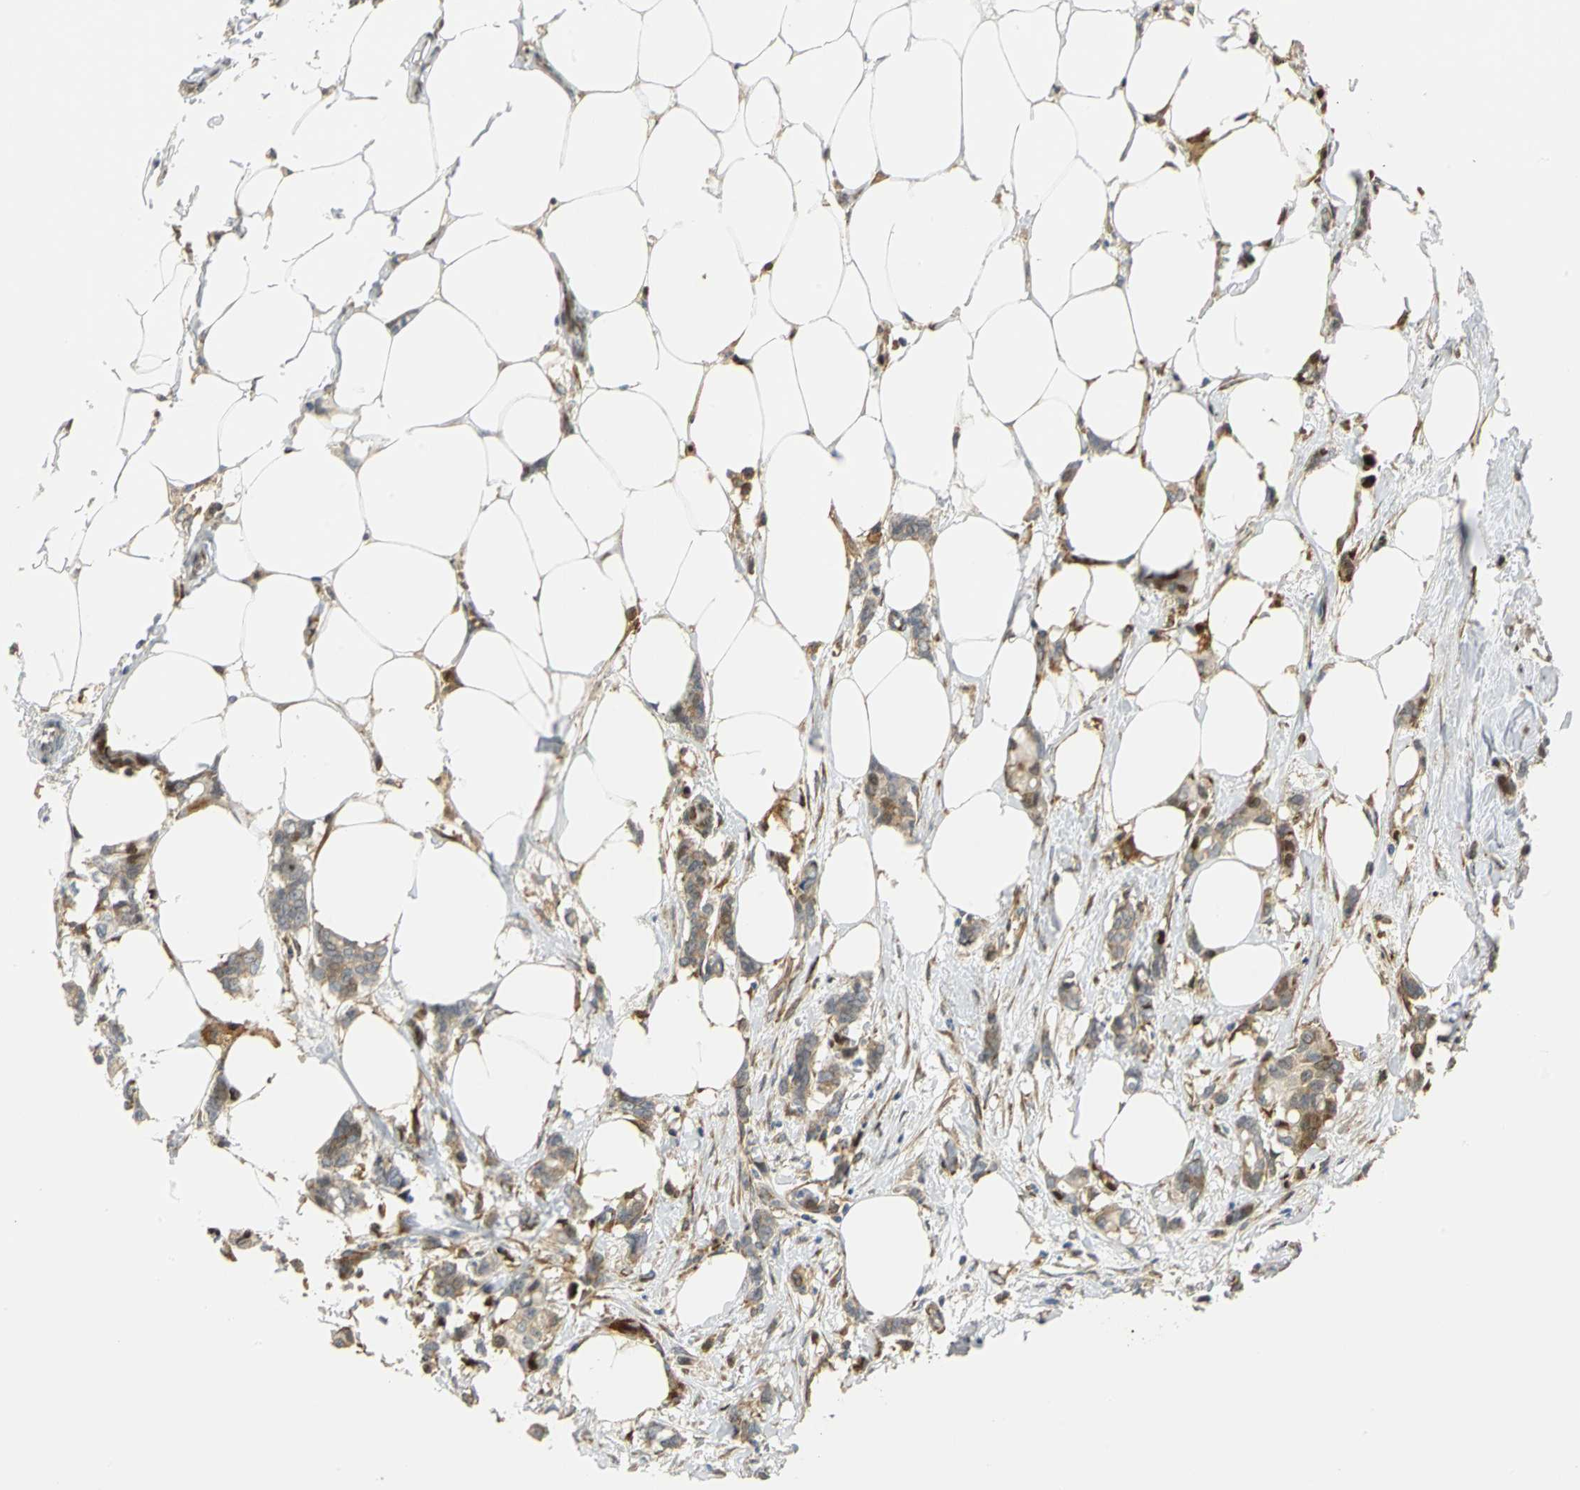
{"staining": {"intensity": "moderate", "quantity": ">75%", "location": "cytoplasmic/membranous"}, "tissue": "breast cancer", "cell_type": "Tumor cells", "image_type": "cancer", "snomed": [{"axis": "morphology", "description": "Duct carcinoma"}, {"axis": "topography", "description": "Breast"}], "caption": "There is medium levels of moderate cytoplasmic/membranous staining in tumor cells of intraductal carcinoma (breast), as demonstrated by immunohistochemical staining (brown color).", "gene": "YBX1", "patient": {"sex": "female", "age": 84}}